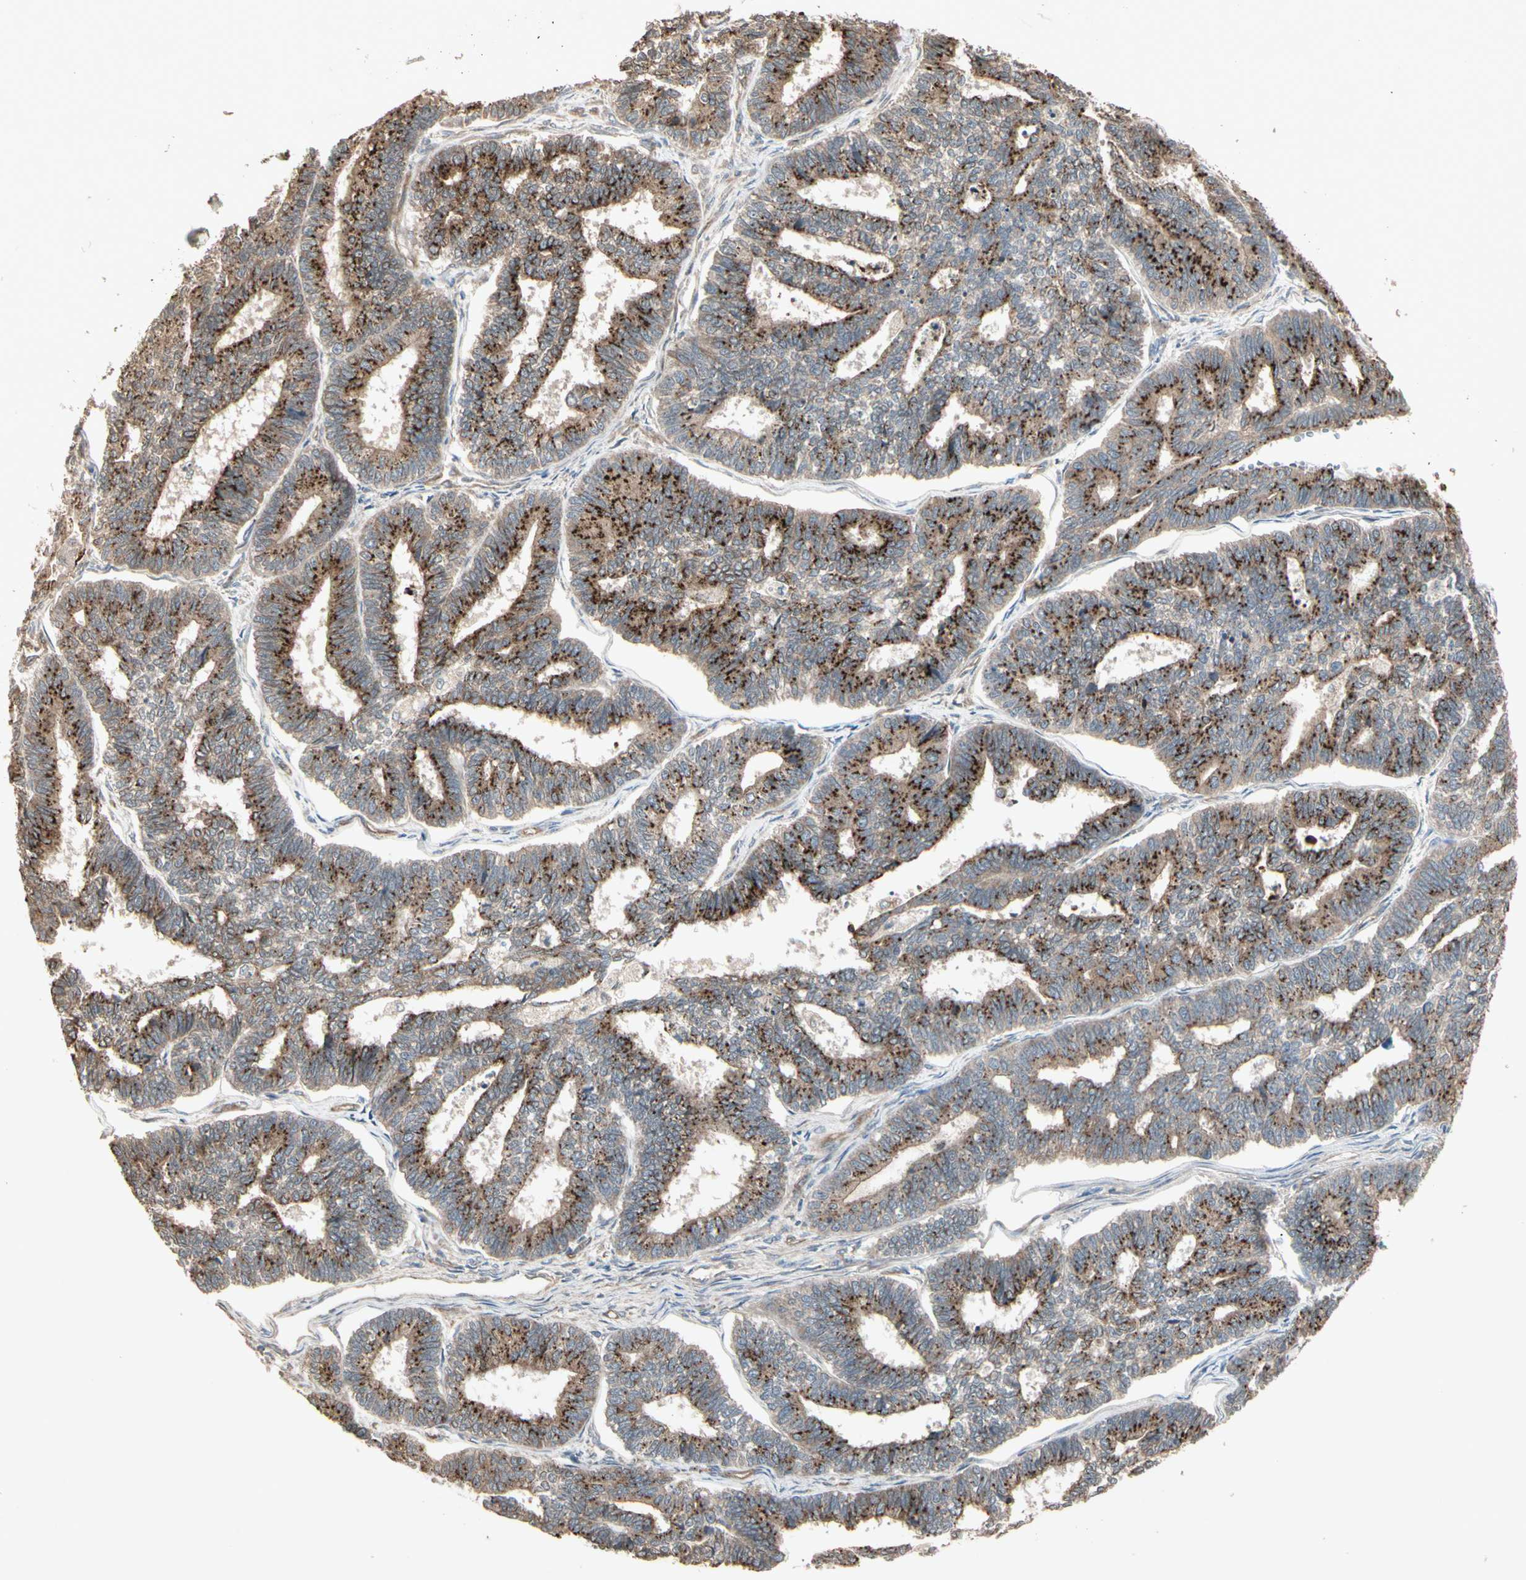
{"staining": {"intensity": "strong", "quantity": ">75%", "location": "cytoplasmic/membranous"}, "tissue": "endometrial cancer", "cell_type": "Tumor cells", "image_type": "cancer", "snomed": [{"axis": "morphology", "description": "Adenocarcinoma, NOS"}, {"axis": "topography", "description": "Endometrium"}], "caption": "A high amount of strong cytoplasmic/membranous positivity is present in about >75% of tumor cells in endometrial adenocarcinoma tissue.", "gene": "GALNT3", "patient": {"sex": "female", "age": 70}}